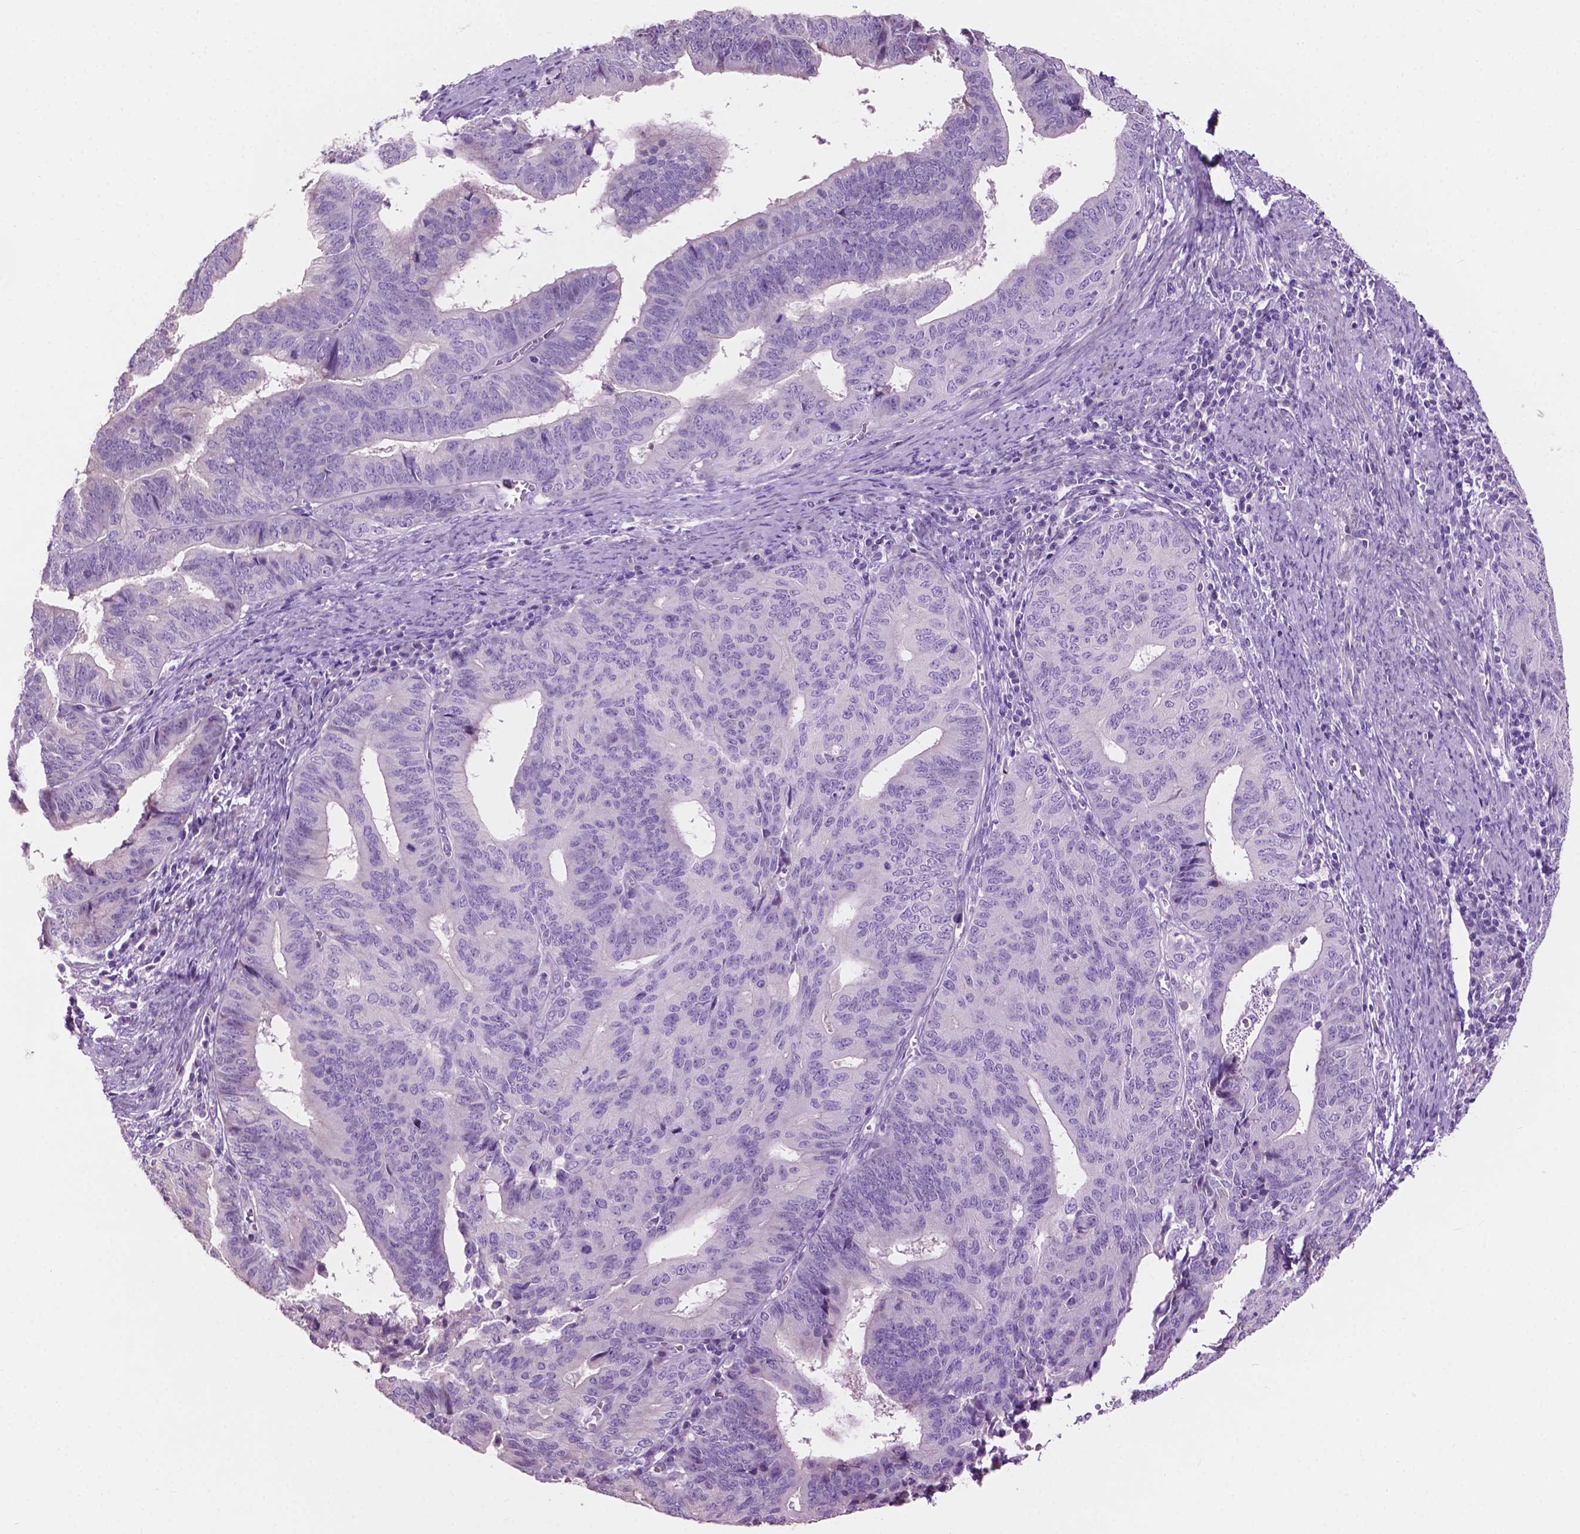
{"staining": {"intensity": "negative", "quantity": "none", "location": "none"}, "tissue": "endometrial cancer", "cell_type": "Tumor cells", "image_type": "cancer", "snomed": [{"axis": "morphology", "description": "Adenocarcinoma, NOS"}, {"axis": "topography", "description": "Endometrium"}], "caption": "Immunohistochemistry of human endometrial cancer (adenocarcinoma) reveals no staining in tumor cells. (DAB (3,3'-diaminobenzidine) immunohistochemistry (IHC) with hematoxylin counter stain).", "gene": "CLDN17", "patient": {"sex": "female", "age": 65}}